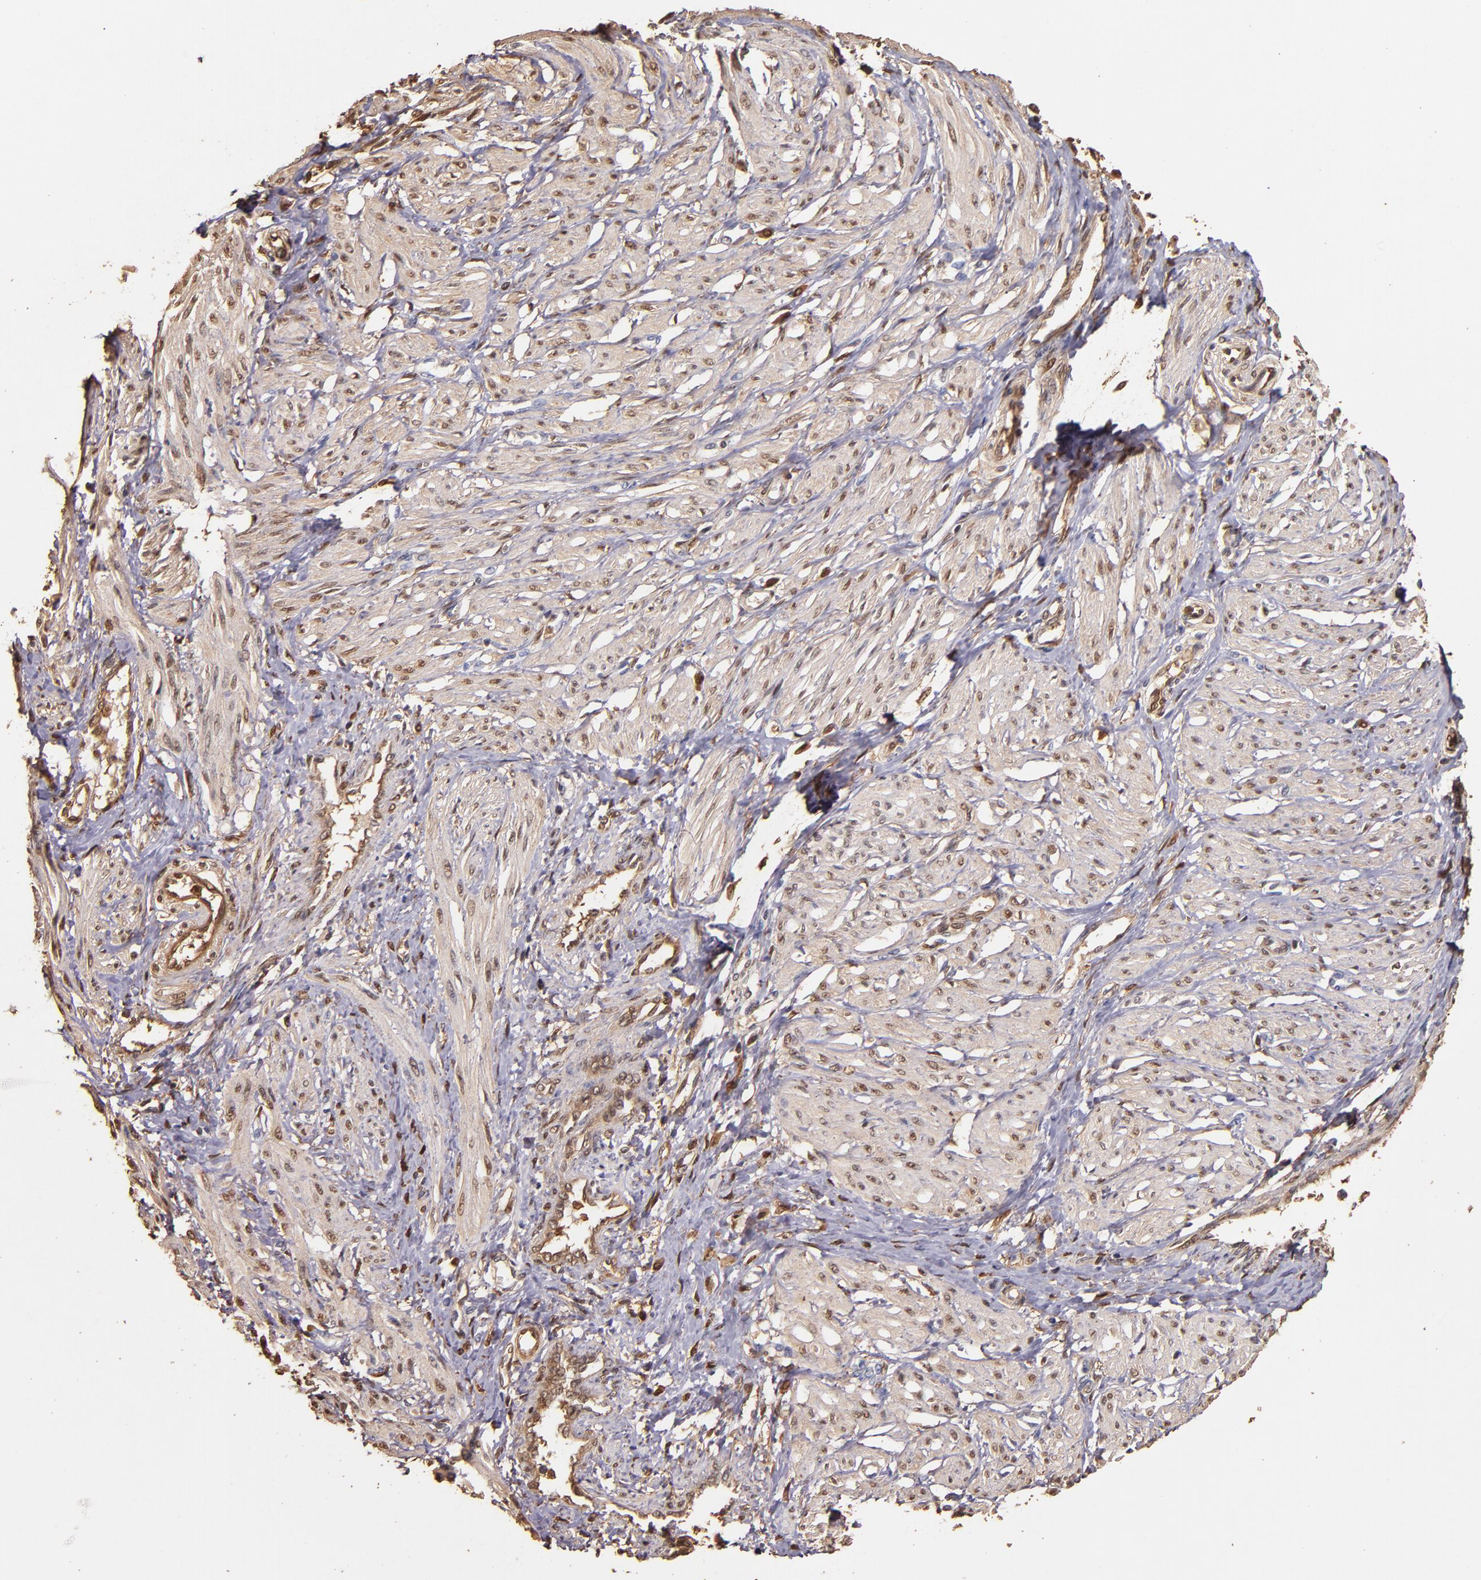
{"staining": {"intensity": "moderate", "quantity": ">75%", "location": "nuclear"}, "tissue": "smooth muscle", "cell_type": "Smooth muscle cells", "image_type": "normal", "snomed": [{"axis": "morphology", "description": "Normal tissue, NOS"}, {"axis": "topography", "description": "Smooth muscle"}, {"axis": "topography", "description": "Uterus"}], "caption": "Smooth muscle cells reveal moderate nuclear staining in approximately >75% of cells in benign smooth muscle.", "gene": "S100A6", "patient": {"sex": "female", "age": 39}}